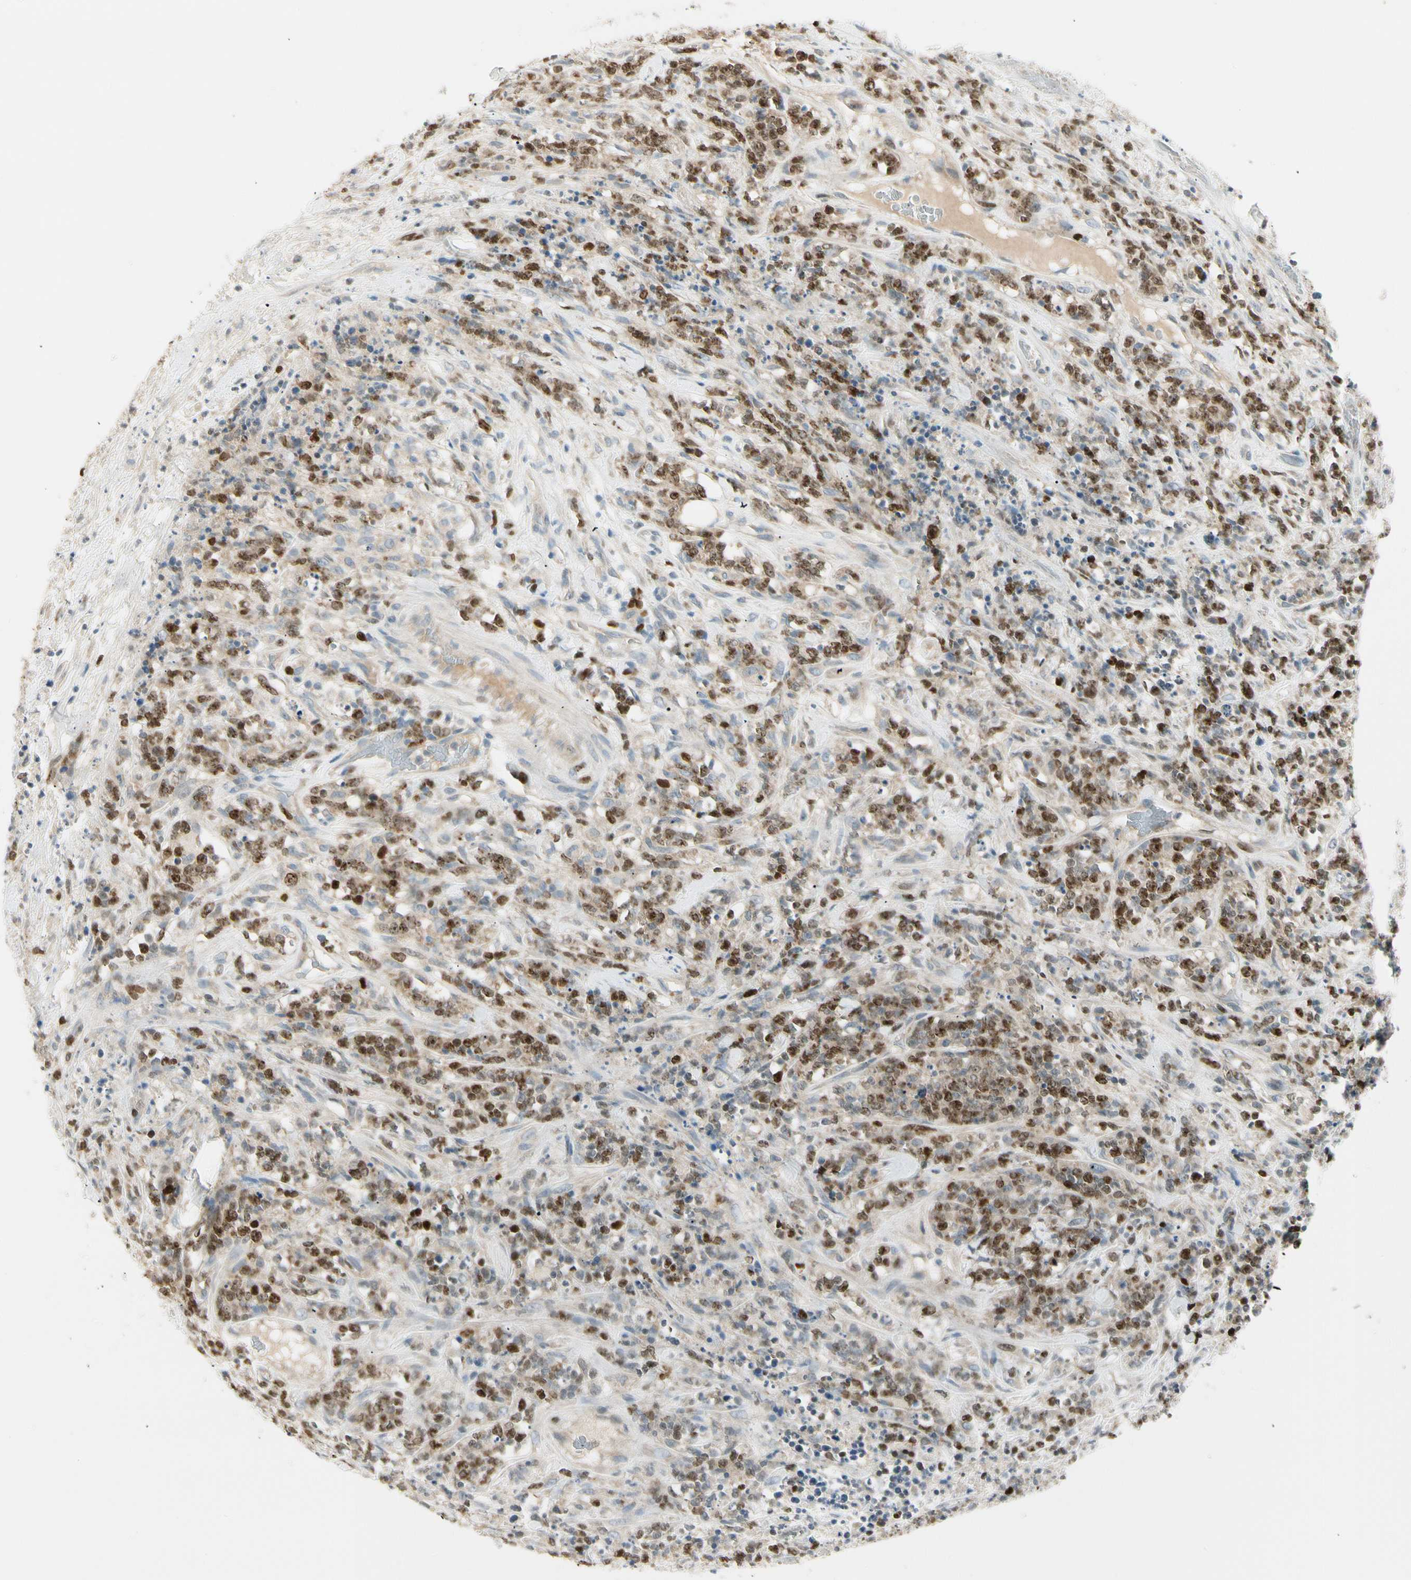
{"staining": {"intensity": "moderate", "quantity": ">75%", "location": "nuclear"}, "tissue": "lymphoma", "cell_type": "Tumor cells", "image_type": "cancer", "snomed": [{"axis": "morphology", "description": "Malignant lymphoma, non-Hodgkin's type, High grade"}, {"axis": "topography", "description": "Soft tissue"}], "caption": "An image of high-grade malignant lymphoma, non-Hodgkin's type stained for a protein demonstrates moderate nuclear brown staining in tumor cells.", "gene": "PITX1", "patient": {"sex": "male", "age": 18}}